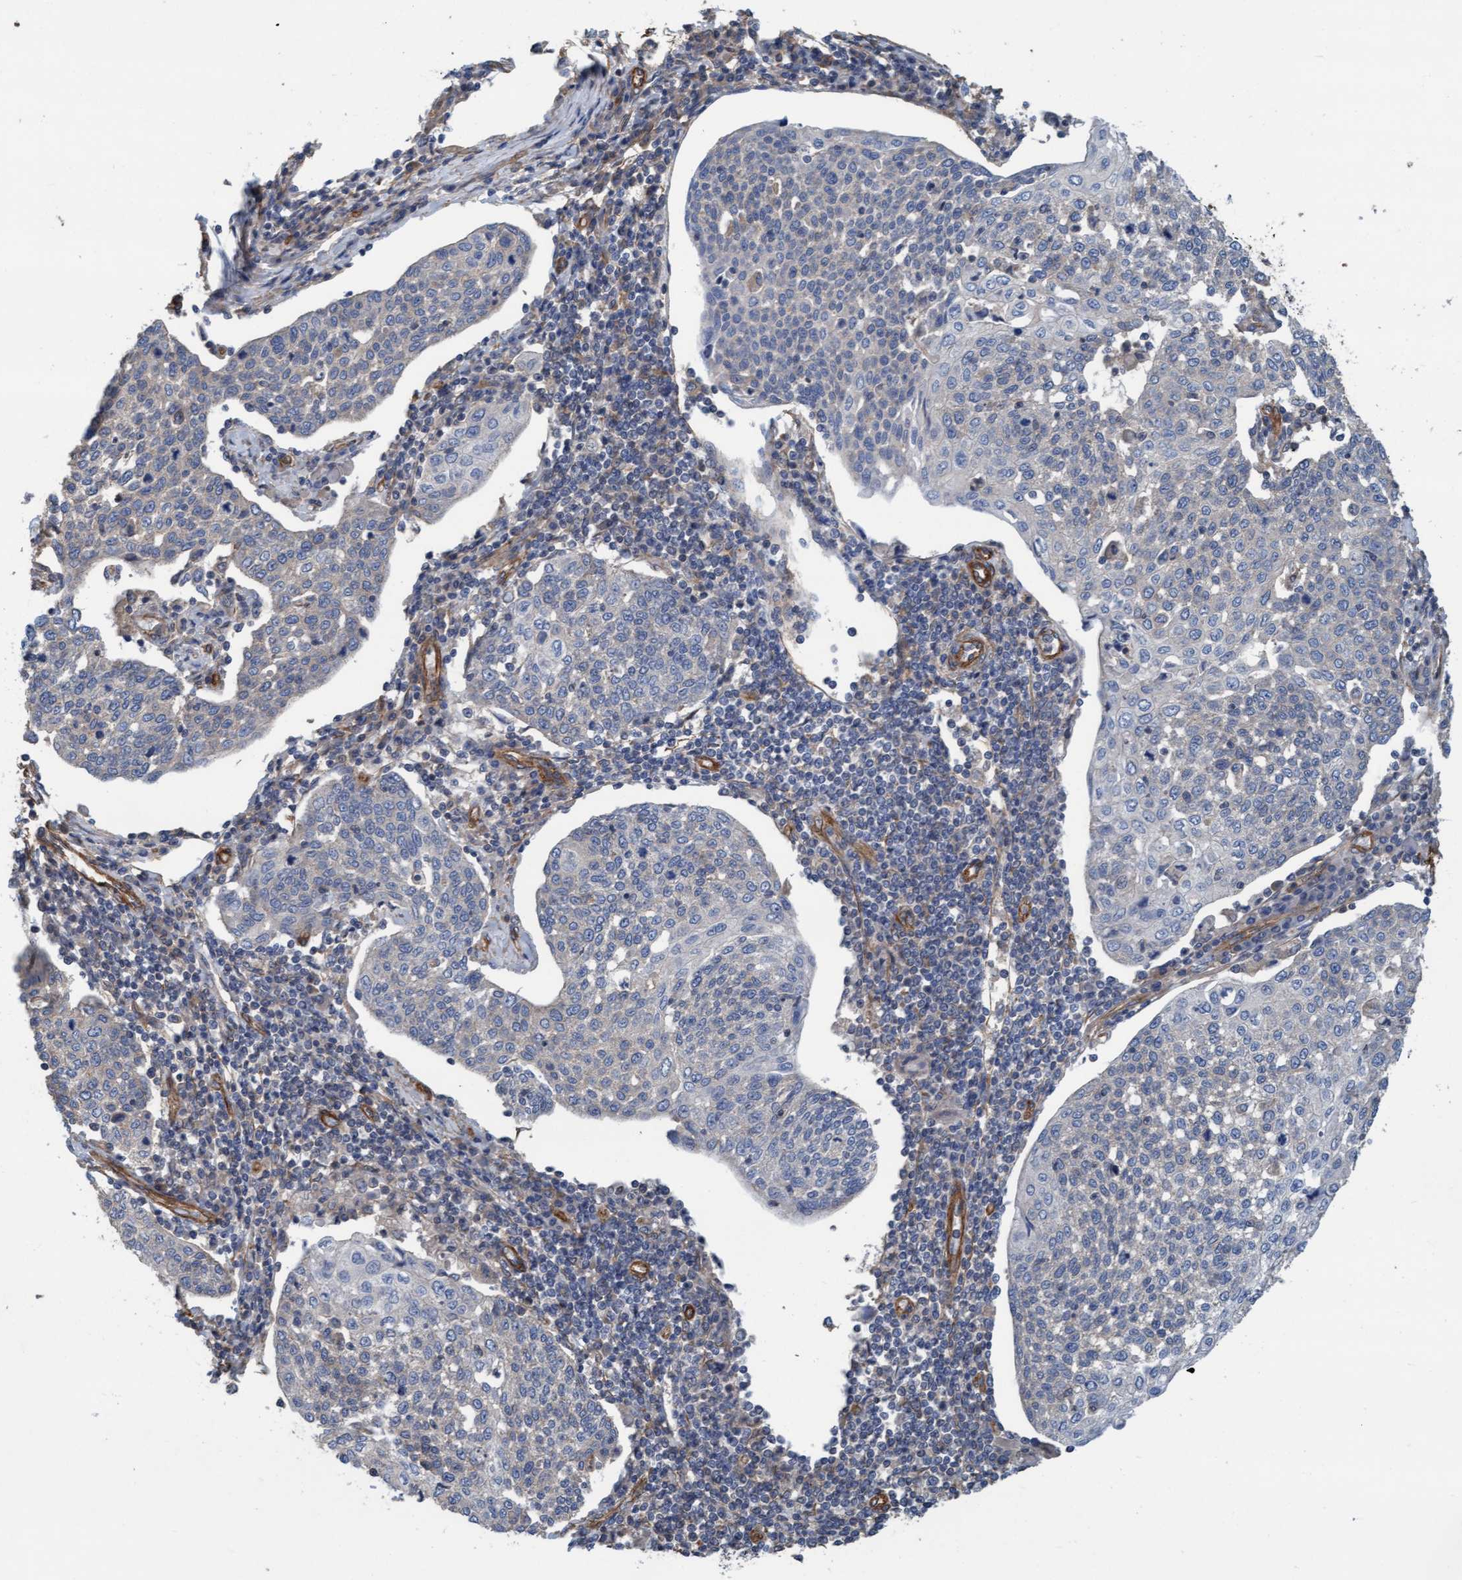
{"staining": {"intensity": "negative", "quantity": "none", "location": "none"}, "tissue": "cervical cancer", "cell_type": "Tumor cells", "image_type": "cancer", "snomed": [{"axis": "morphology", "description": "Squamous cell carcinoma, NOS"}, {"axis": "topography", "description": "Cervix"}], "caption": "Immunohistochemistry photomicrograph of neoplastic tissue: cervical squamous cell carcinoma stained with DAB (3,3'-diaminobenzidine) displays no significant protein expression in tumor cells. (DAB (3,3'-diaminobenzidine) IHC, high magnification).", "gene": "STXBP4", "patient": {"sex": "female", "age": 34}}